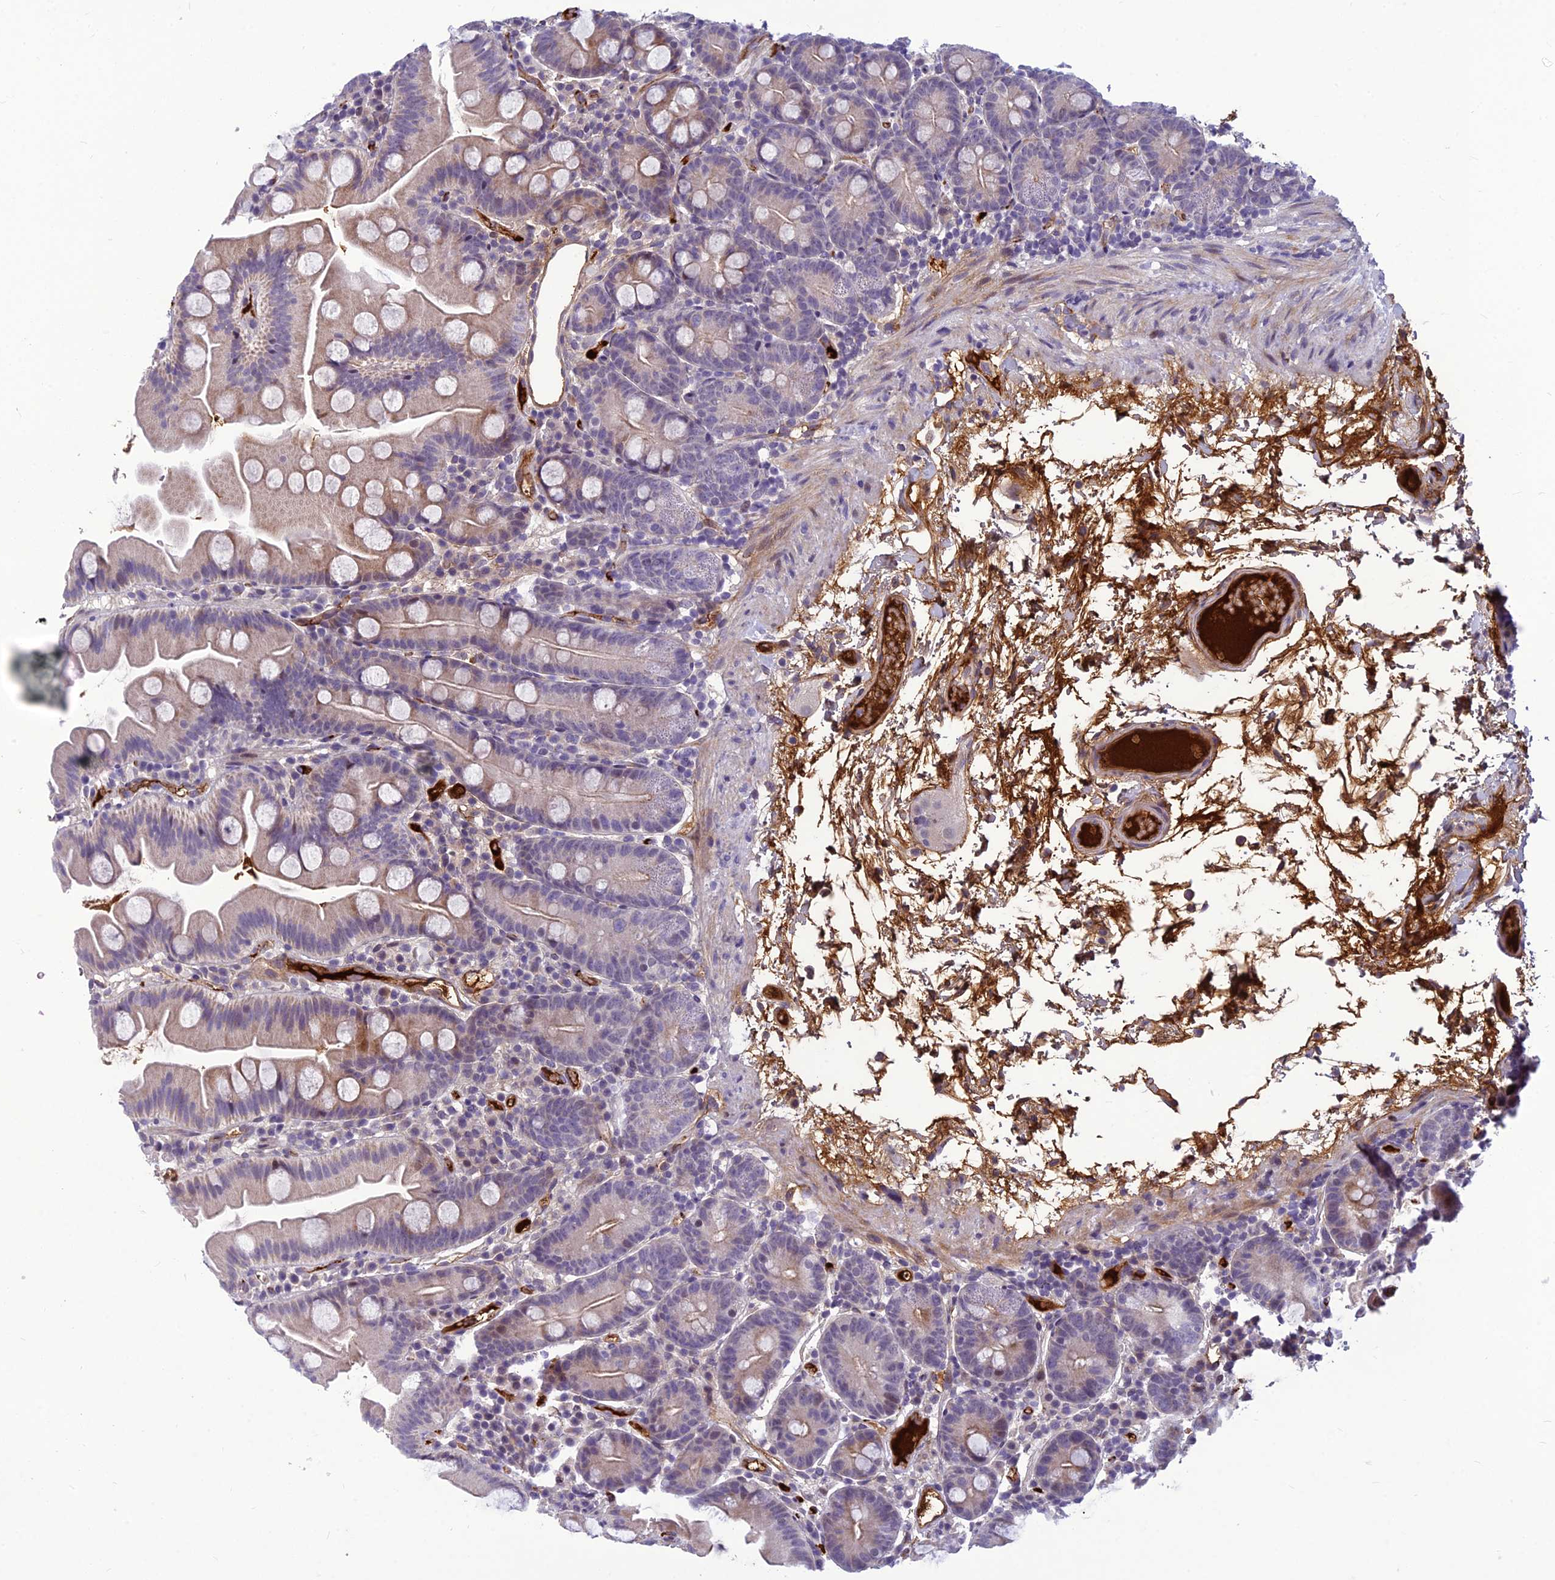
{"staining": {"intensity": "weak", "quantity": "25%-75%", "location": "cytoplasmic/membranous"}, "tissue": "small intestine", "cell_type": "Glandular cells", "image_type": "normal", "snomed": [{"axis": "morphology", "description": "Normal tissue, NOS"}, {"axis": "topography", "description": "Small intestine"}], "caption": "Immunohistochemistry (IHC) (DAB) staining of benign small intestine shows weak cytoplasmic/membranous protein positivity in approximately 25%-75% of glandular cells.", "gene": "CLEC11A", "patient": {"sex": "female", "age": 68}}